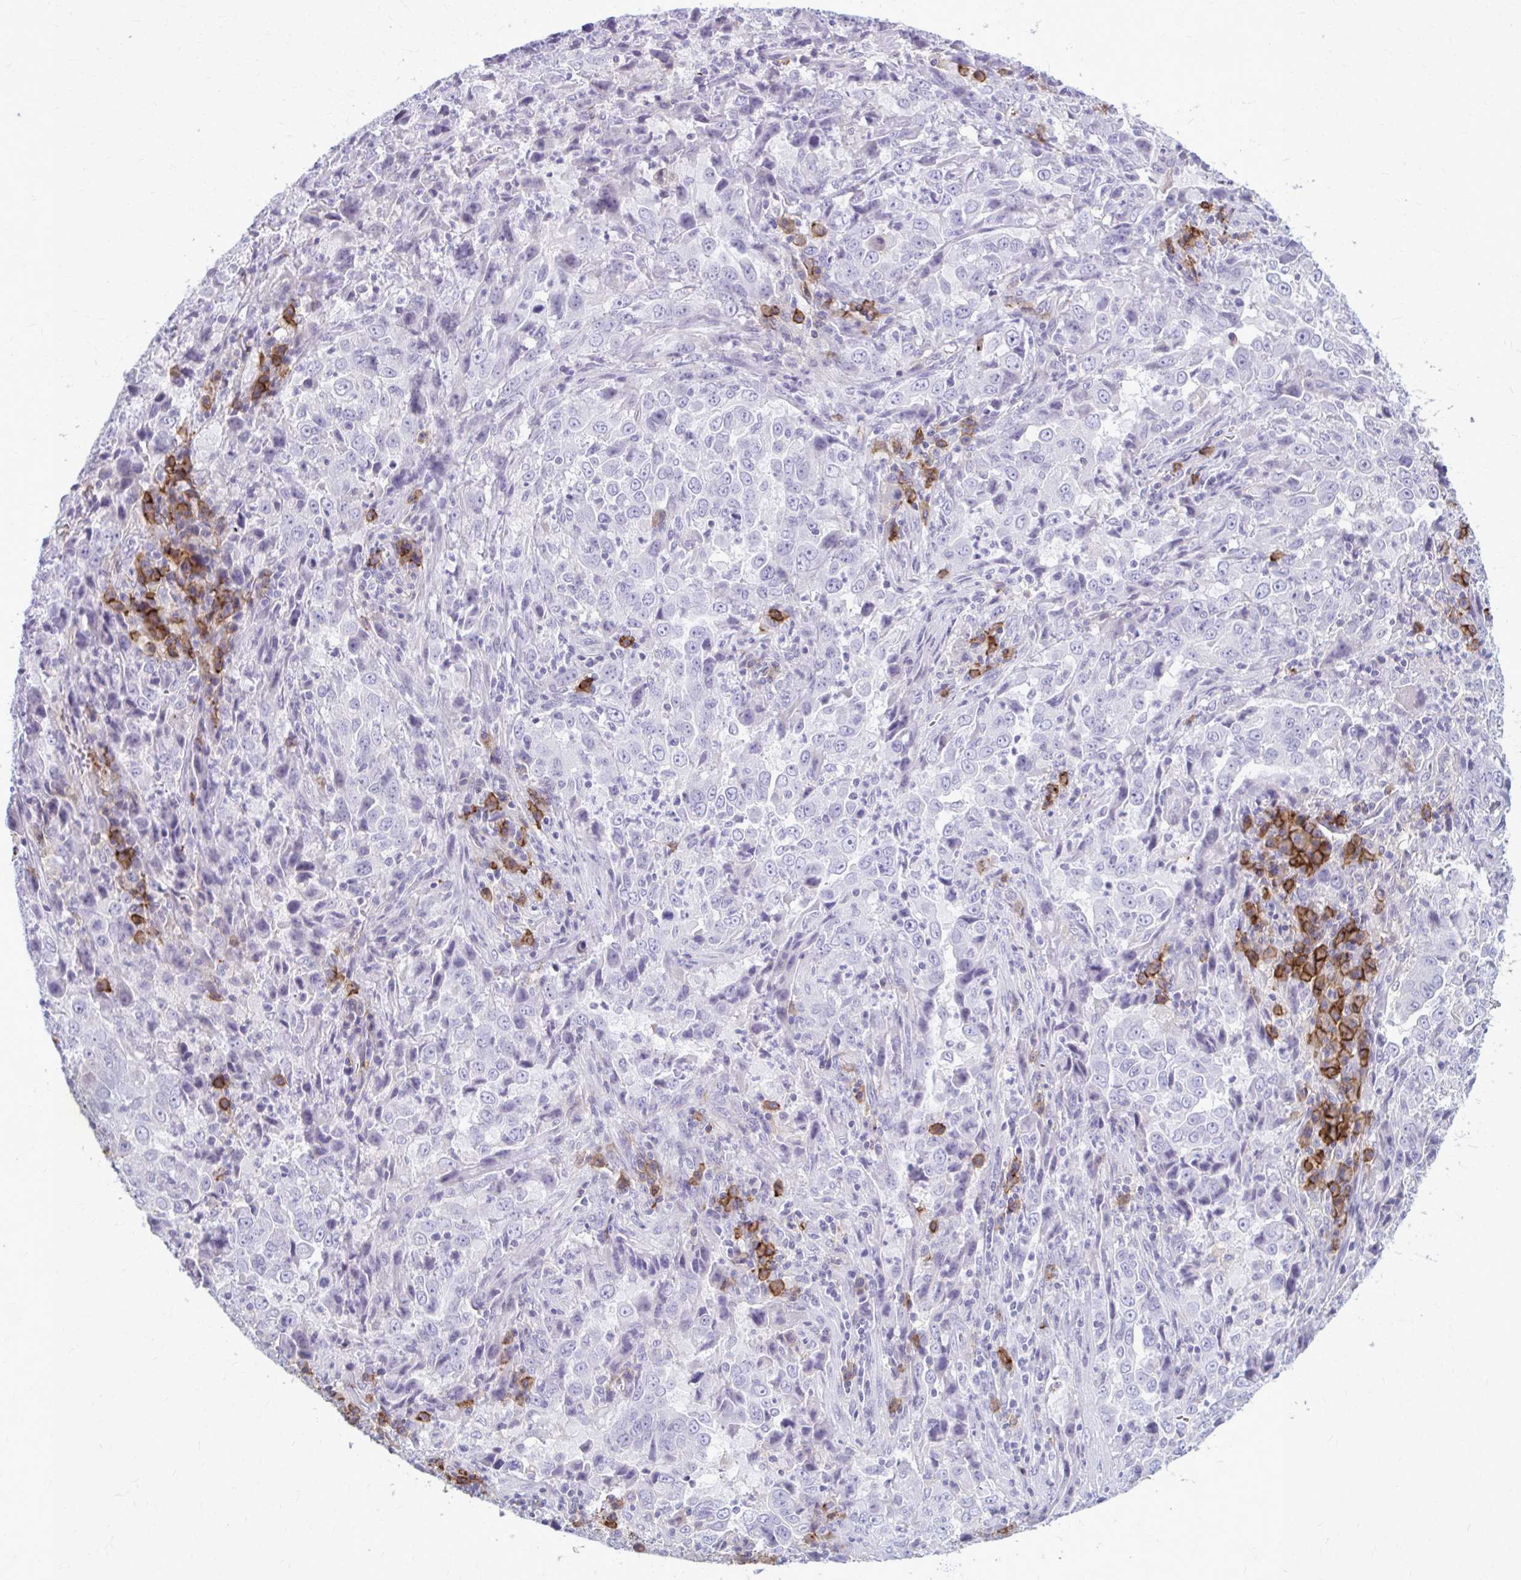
{"staining": {"intensity": "negative", "quantity": "none", "location": "none"}, "tissue": "lung cancer", "cell_type": "Tumor cells", "image_type": "cancer", "snomed": [{"axis": "morphology", "description": "Adenocarcinoma, NOS"}, {"axis": "topography", "description": "Lung"}], "caption": "High power microscopy photomicrograph of an immunohistochemistry image of lung adenocarcinoma, revealing no significant staining in tumor cells.", "gene": "CD38", "patient": {"sex": "male", "age": 67}}